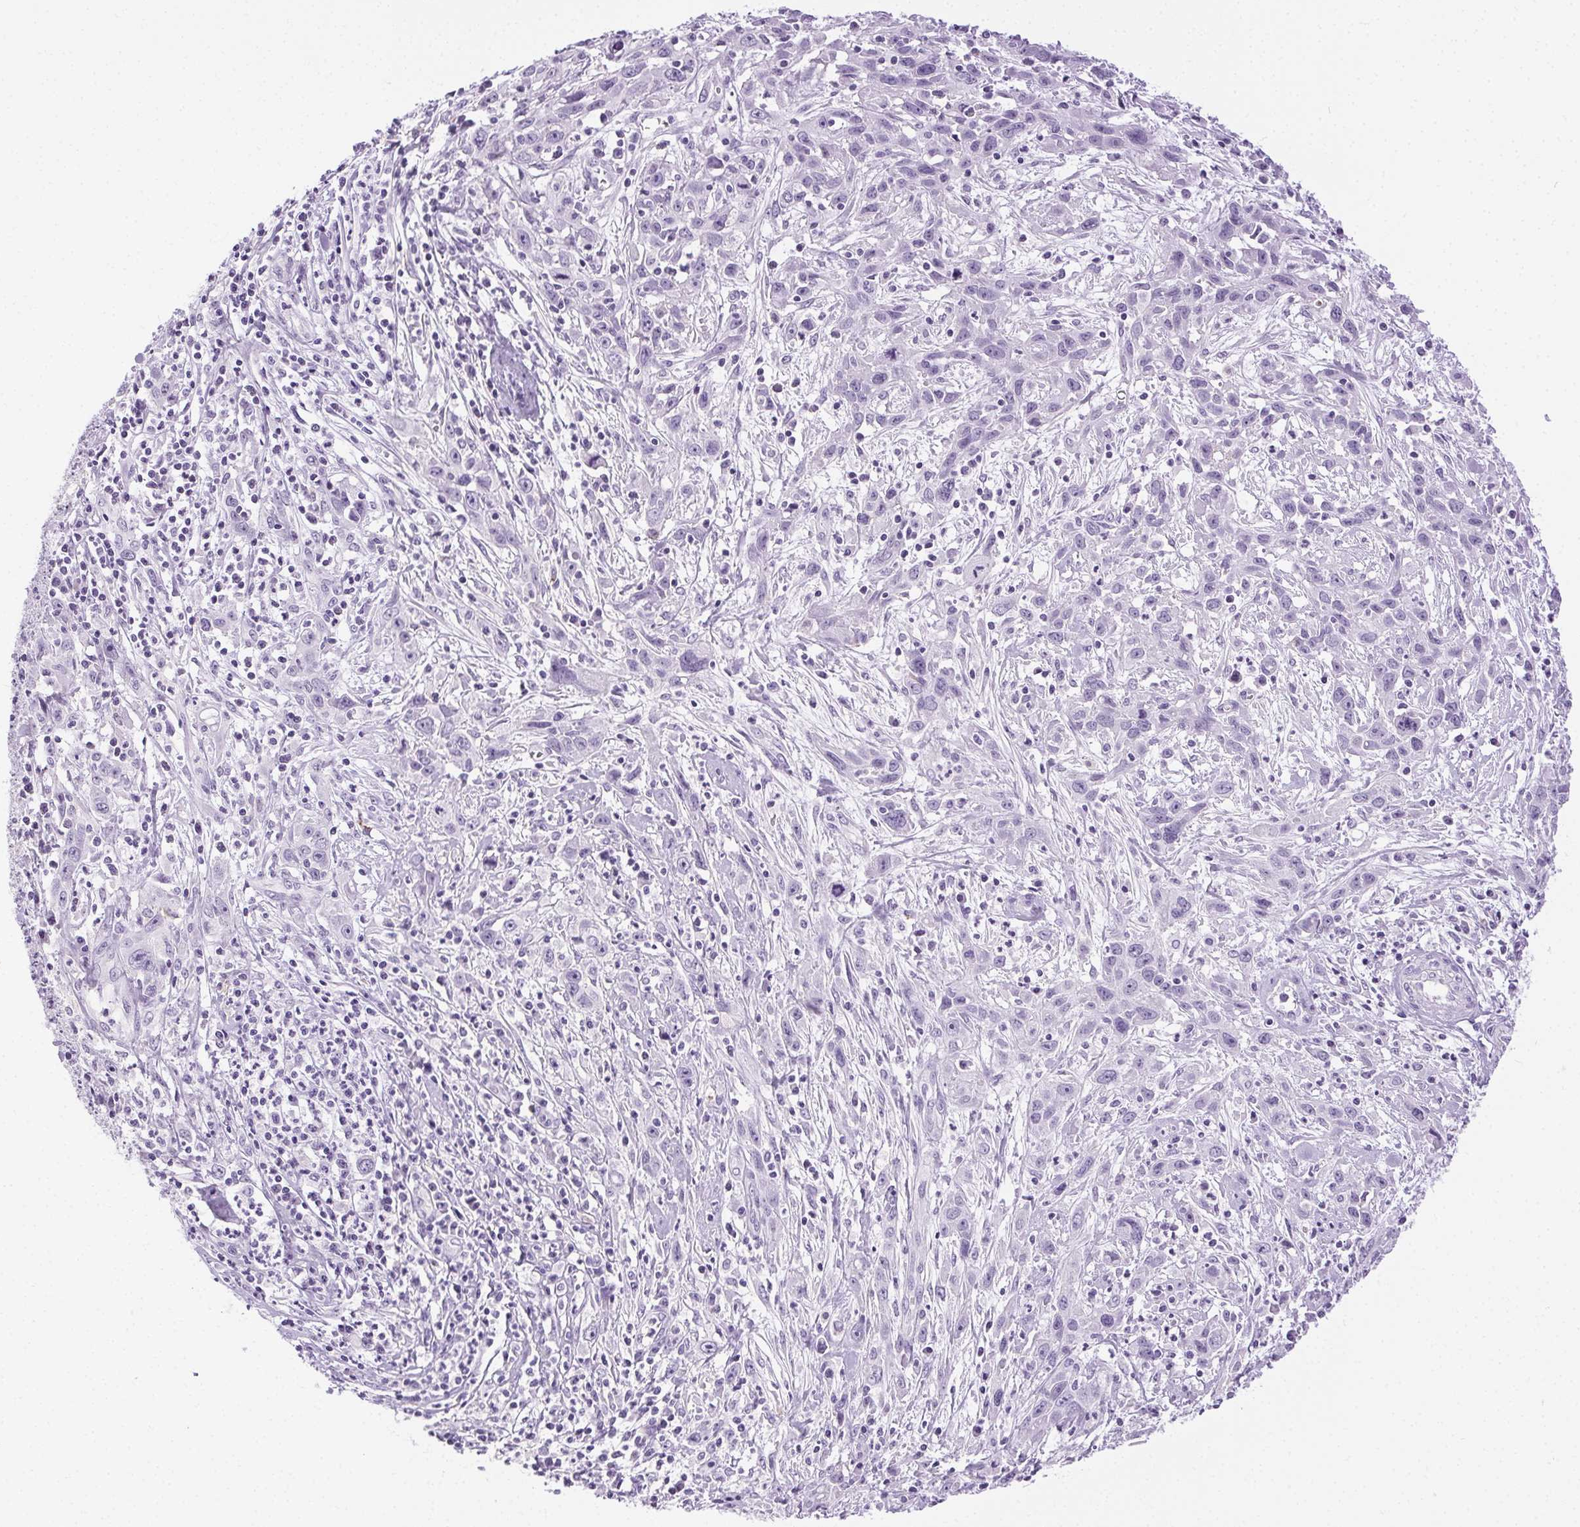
{"staining": {"intensity": "negative", "quantity": "none", "location": "none"}, "tissue": "cervical cancer", "cell_type": "Tumor cells", "image_type": "cancer", "snomed": [{"axis": "morphology", "description": "Squamous cell carcinoma, NOS"}, {"axis": "topography", "description": "Cervix"}], "caption": "Cervical squamous cell carcinoma was stained to show a protein in brown. There is no significant staining in tumor cells.", "gene": "C20orf85", "patient": {"sex": "female", "age": 38}}